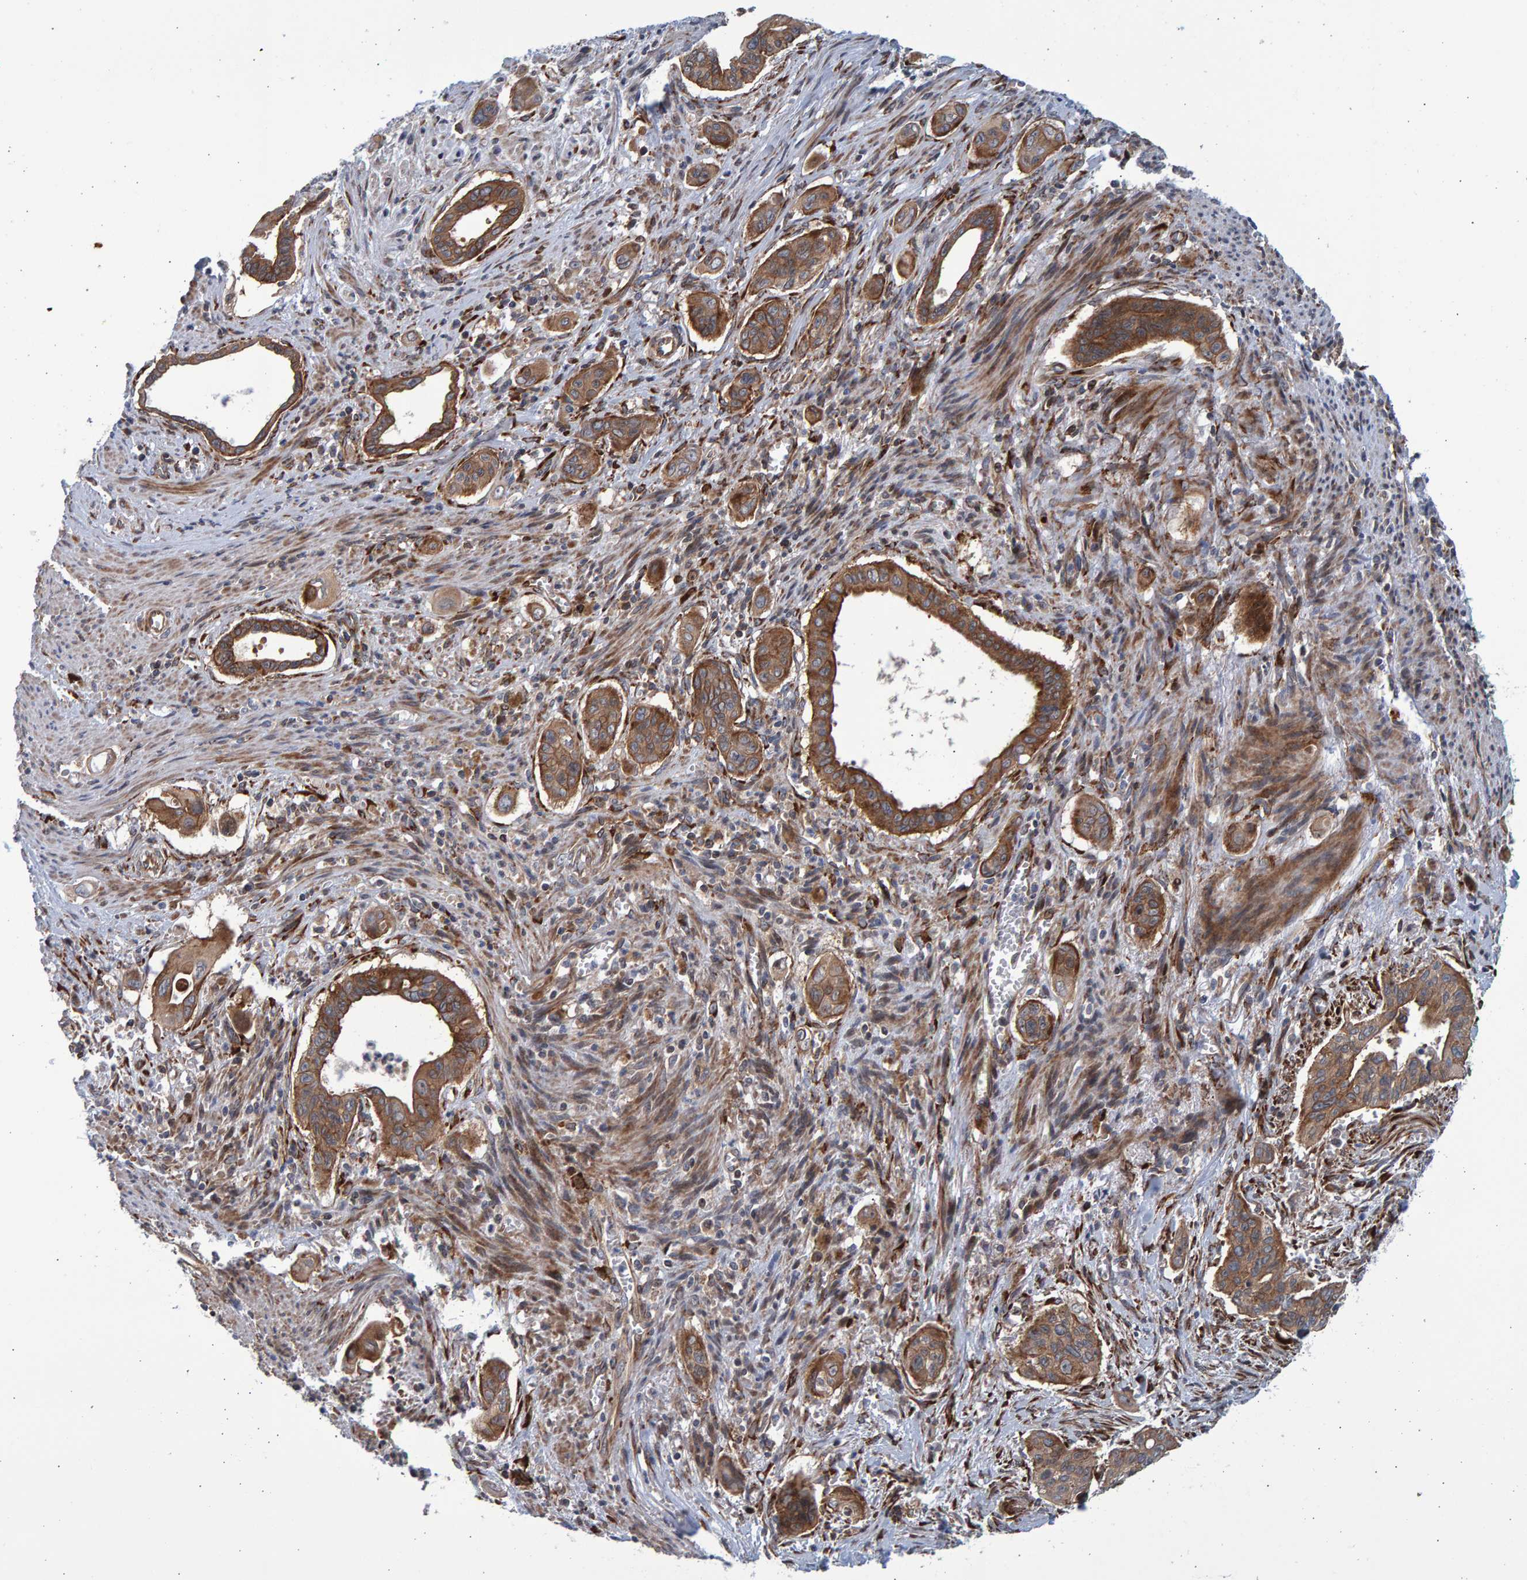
{"staining": {"intensity": "moderate", "quantity": ">75%", "location": "cytoplasmic/membranous"}, "tissue": "pancreatic cancer", "cell_type": "Tumor cells", "image_type": "cancer", "snomed": [{"axis": "morphology", "description": "Adenocarcinoma, NOS"}, {"axis": "topography", "description": "Pancreas"}], "caption": "This is a photomicrograph of immunohistochemistry (IHC) staining of pancreatic cancer (adenocarcinoma), which shows moderate positivity in the cytoplasmic/membranous of tumor cells.", "gene": "LRBA", "patient": {"sex": "male", "age": 77}}